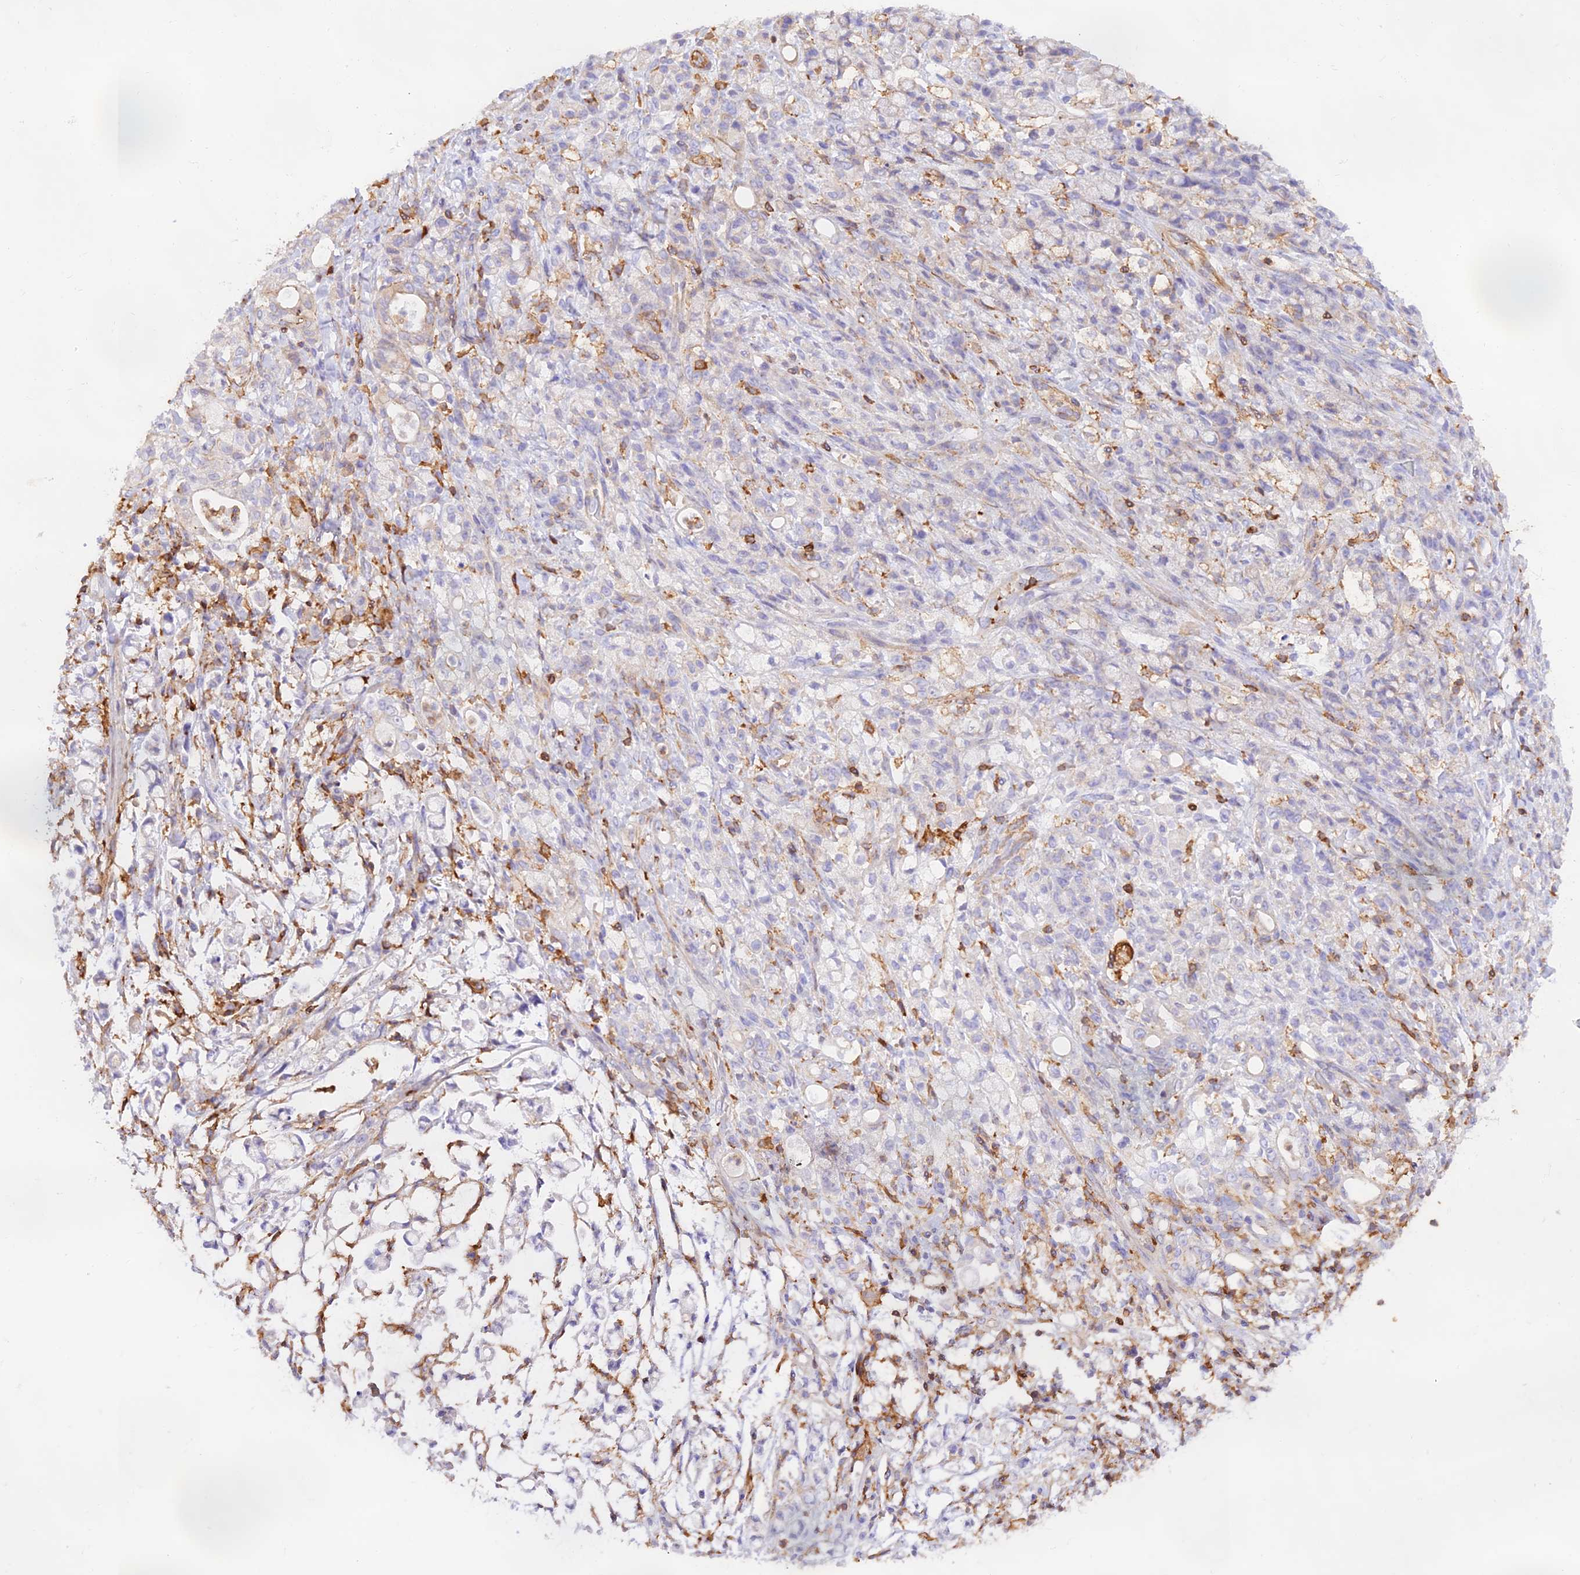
{"staining": {"intensity": "moderate", "quantity": "<25%", "location": "cytoplasmic/membranous"}, "tissue": "stomach cancer", "cell_type": "Tumor cells", "image_type": "cancer", "snomed": [{"axis": "morphology", "description": "Adenocarcinoma, NOS"}, {"axis": "topography", "description": "Stomach"}], "caption": "Immunohistochemical staining of human adenocarcinoma (stomach) displays low levels of moderate cytoplasmic/membranous positivity in about <25% of tumor cells.", "gene": "DENND1C", "patient": {"sex": "female", "age": 60}}